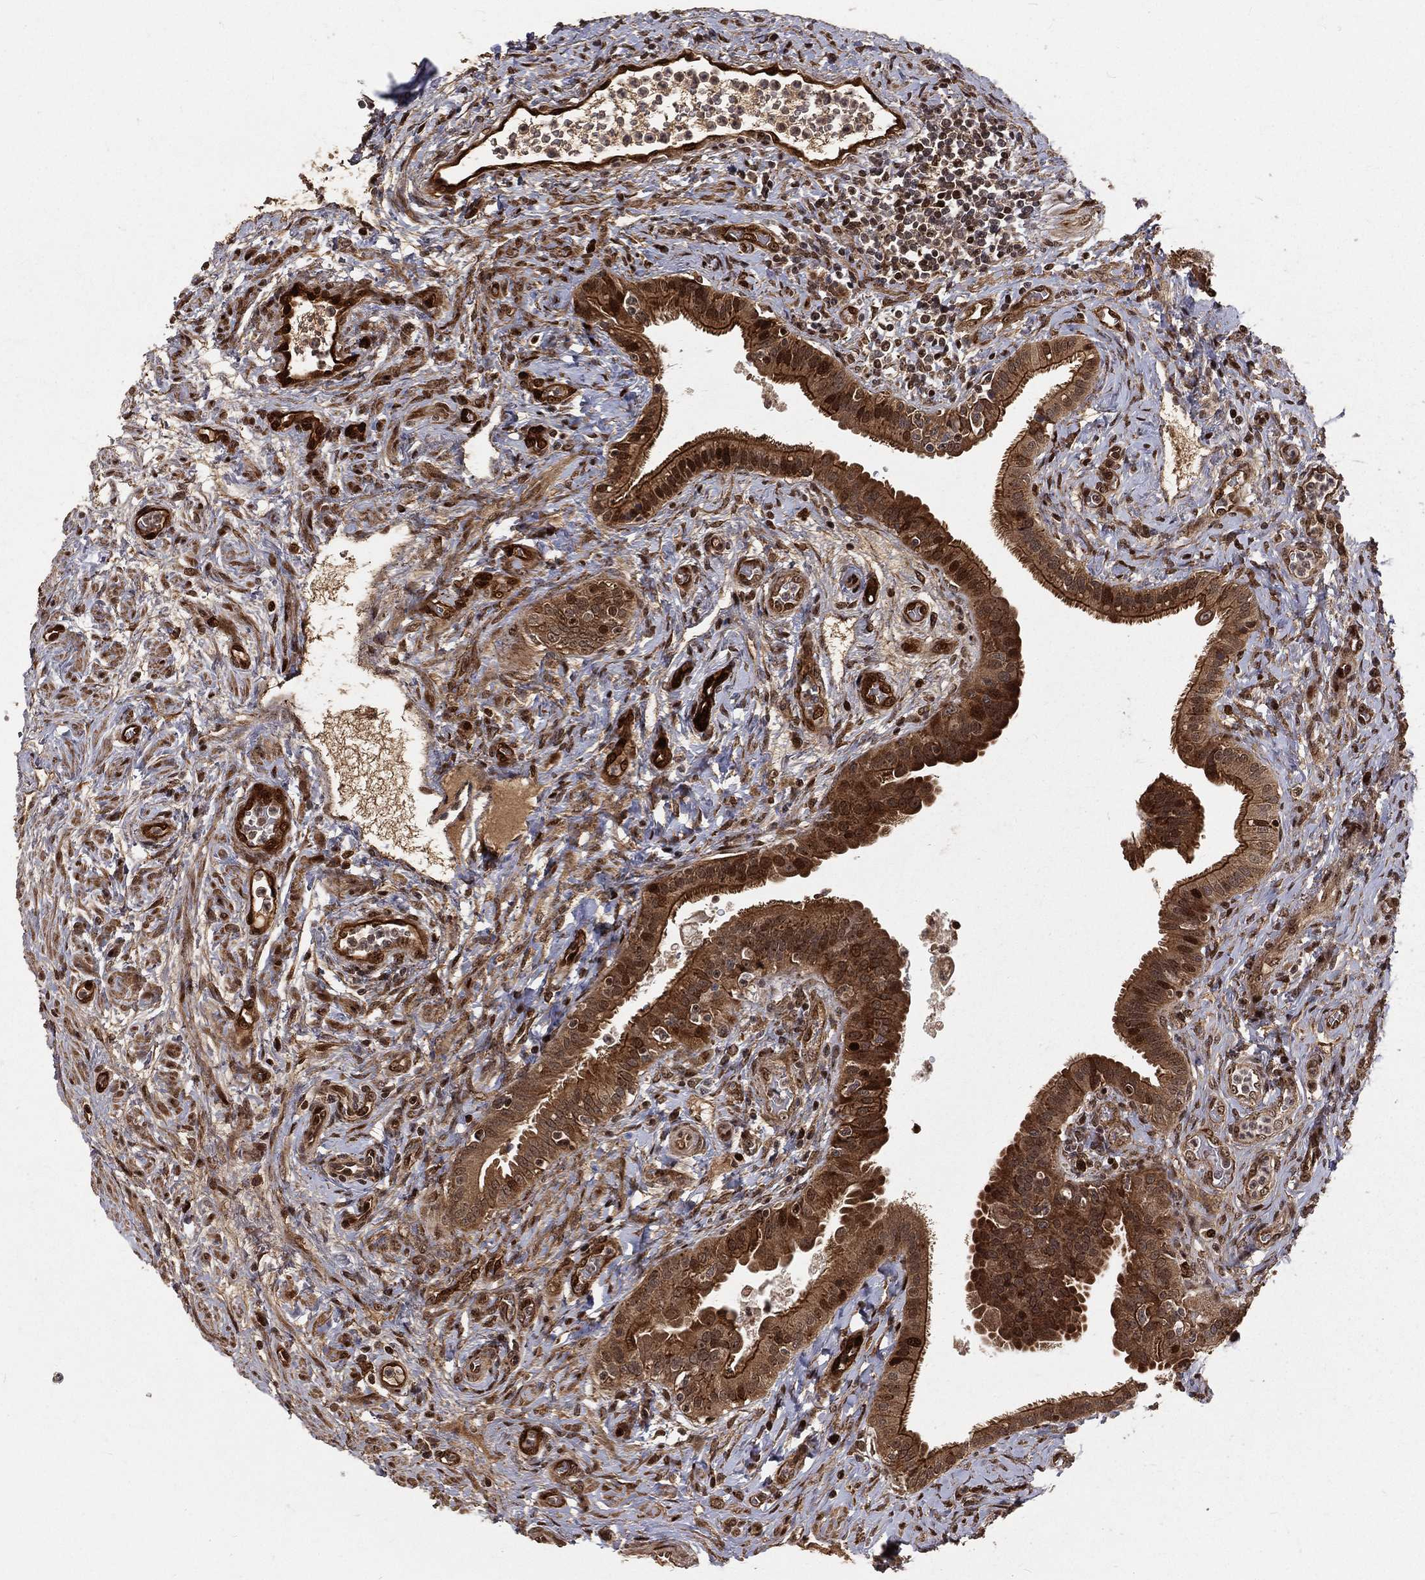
{"staining": {"intensity": "moderate", "quantity": ">75%", "location": "cytoplasmic/membranous"}, "tissue": "fallopian tube", "cell_type": "Glandular cells", "image_type": "normal", "snomed": [{"axis": "morphology", "description": "Normal tissue, NOS"}, {"axis": "topography", "description": "Fallopian tube"}], "caption": "Protein staining displays moderate cytoplasmic/membranous expression in approximately >75% of glandular cells in benign fallopian tube.", "gene": "MAPK1", "patient": {"sex": "female", "age": 41}}